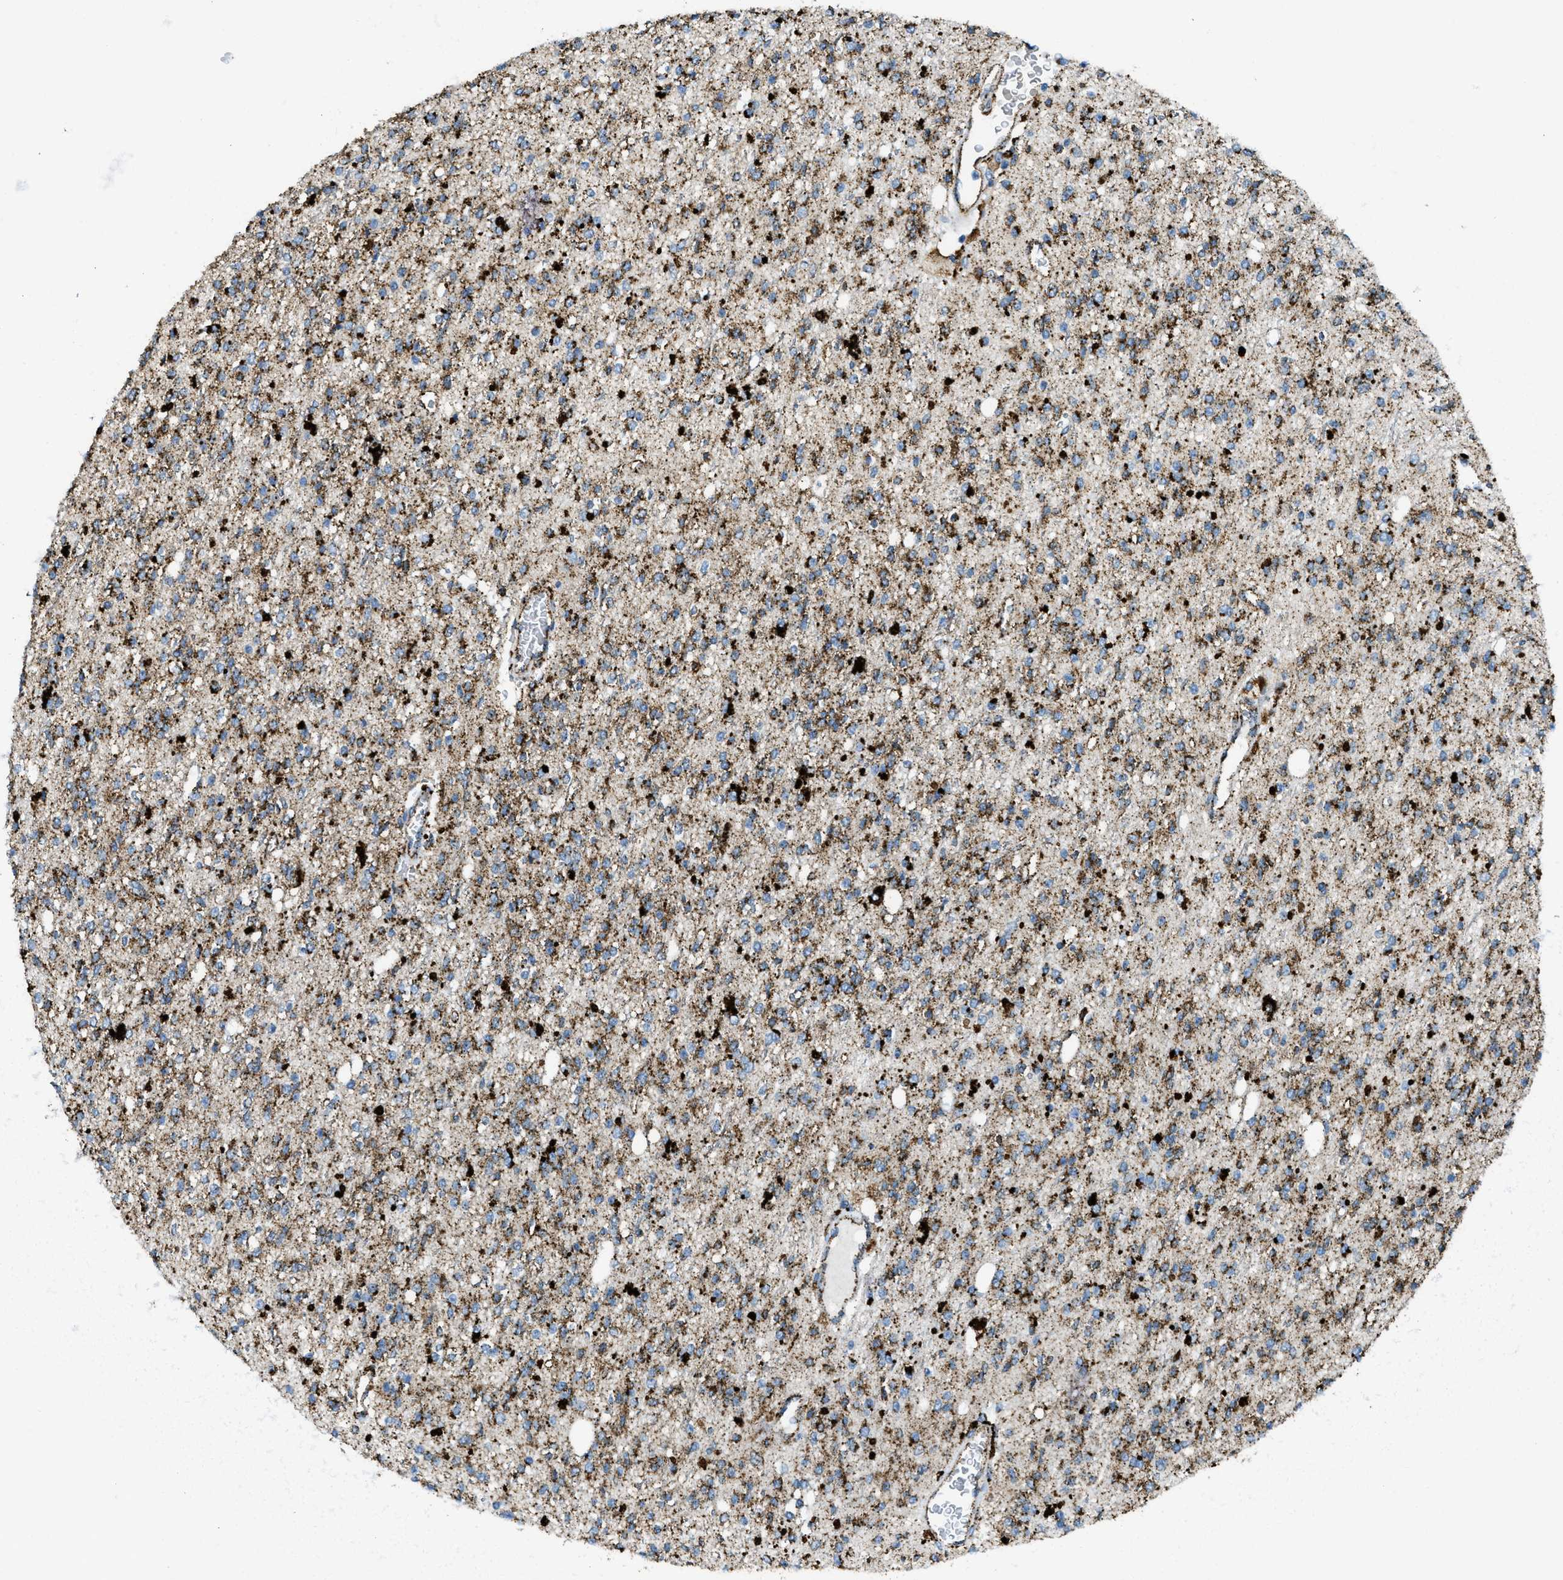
{"staining": {"intensity": "strong", "quantity": ">75%", "location": "cytoplasmic/membranous"}, "tissue": "glioma", "cell_type": "Tumor cells", "image_type": "cancer", "snomed": [{"axis": "morphology", "description": "Glioma, malignant, High grade"}, {"axis": "topography", "description": "Brain"}], "caption": "Immunohistochemical staining of human malignant glioma (high-grade) demonstrates strong cytoplasmic/membranous protein staining in about >75% of tumor cells.", "gene": "SCARB2", "patient": {"sex": "male", "age": 34}}